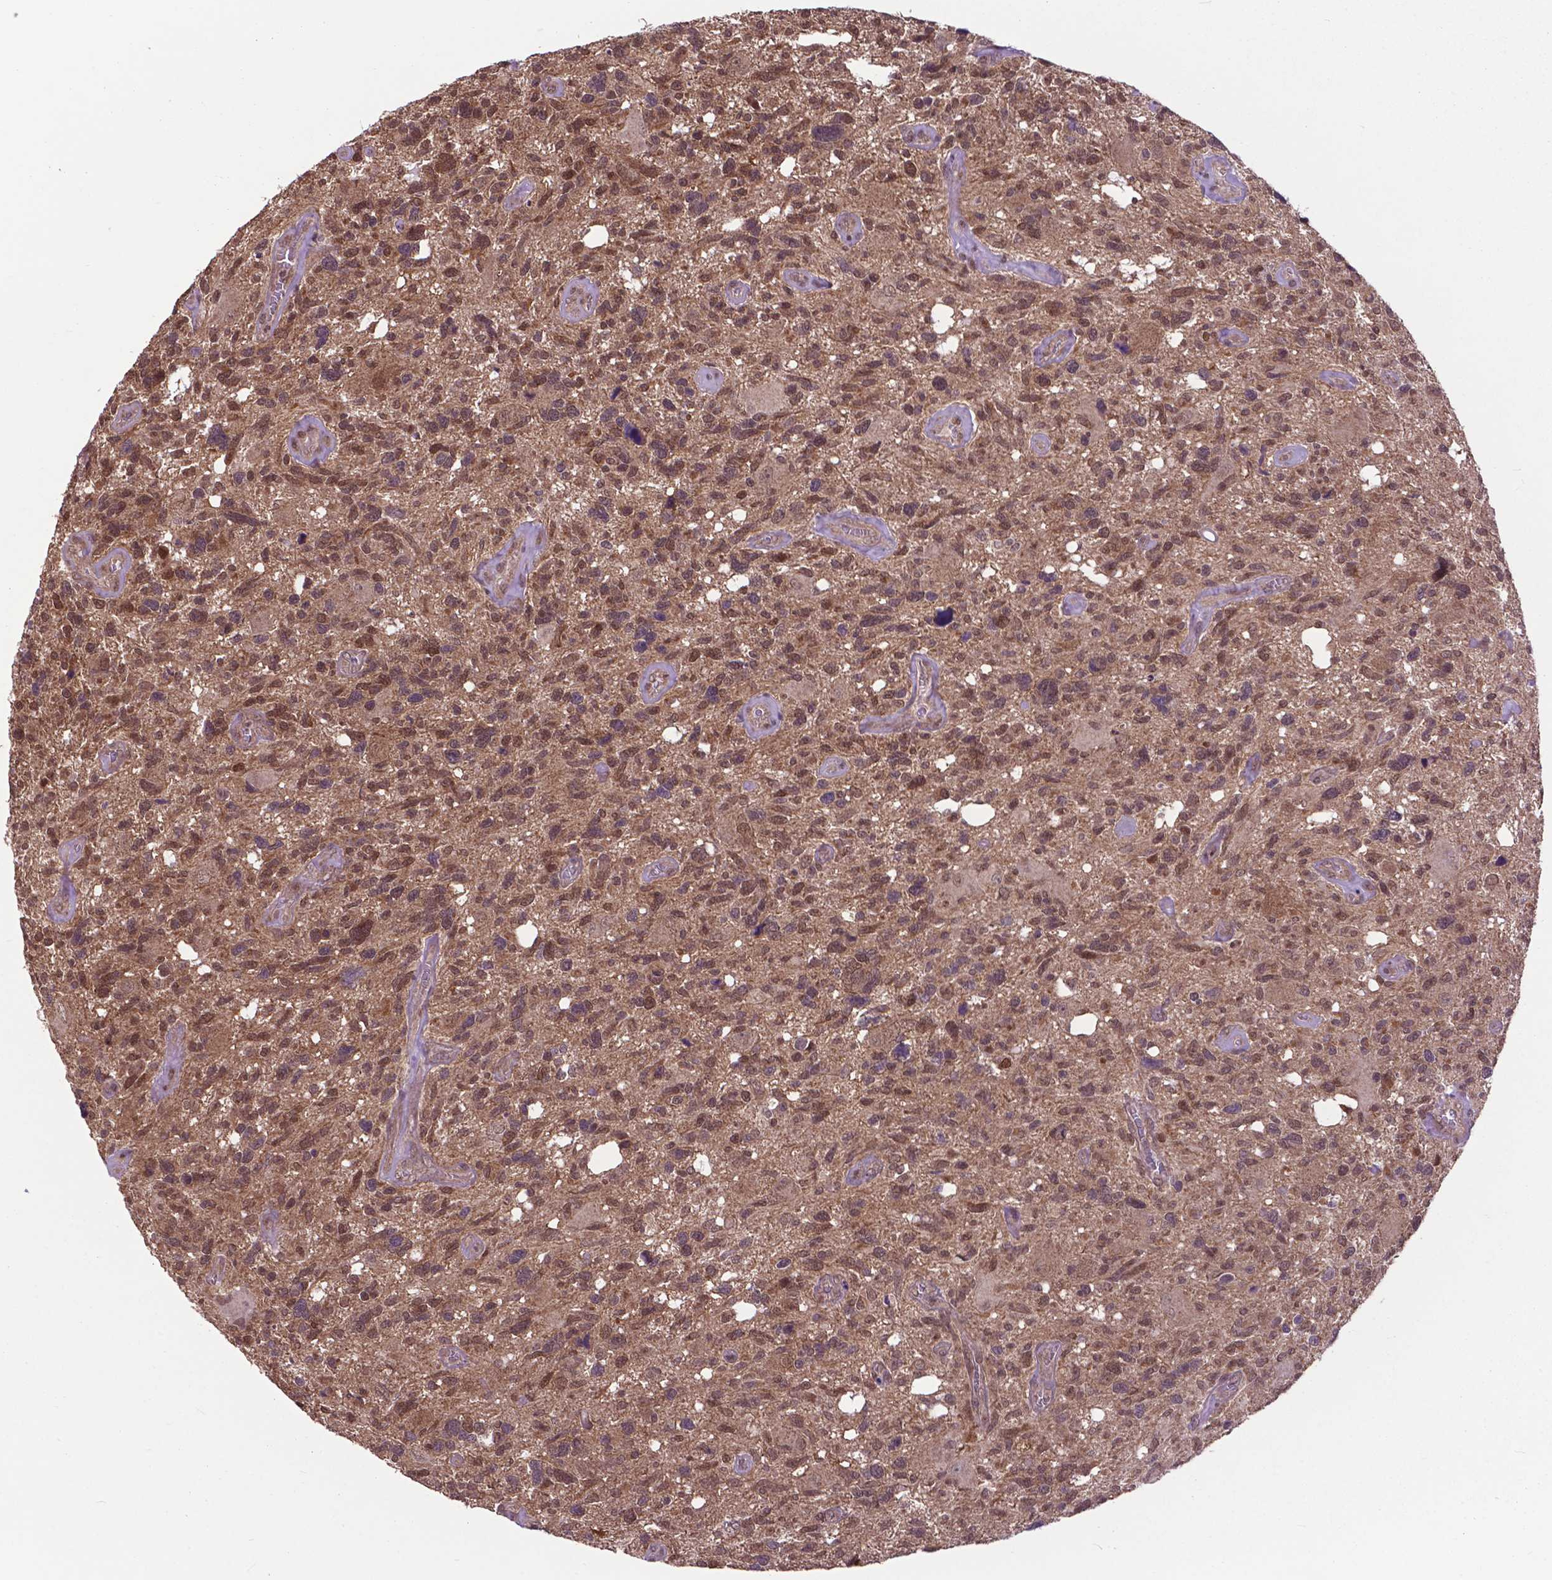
{"staining": {"intensity": "moderate", "quantity": ">75%", "location": "nuclear"}, "tissue": "glioma", "cell_type": "Tumor cells", "image_type": "cancer", "snomed": [{"axis": "morphology", "description": "Glioma, malignant, High grade"}, {"axis": "topography", "description": "Brain"}], "caption": "The micrograph demonstrates a brown stain indicating the presence of a protein in the nuclear of tumor cells in glioma.", "gene": "OTUB1", "patient": {"sex": "male", "age": 49}}